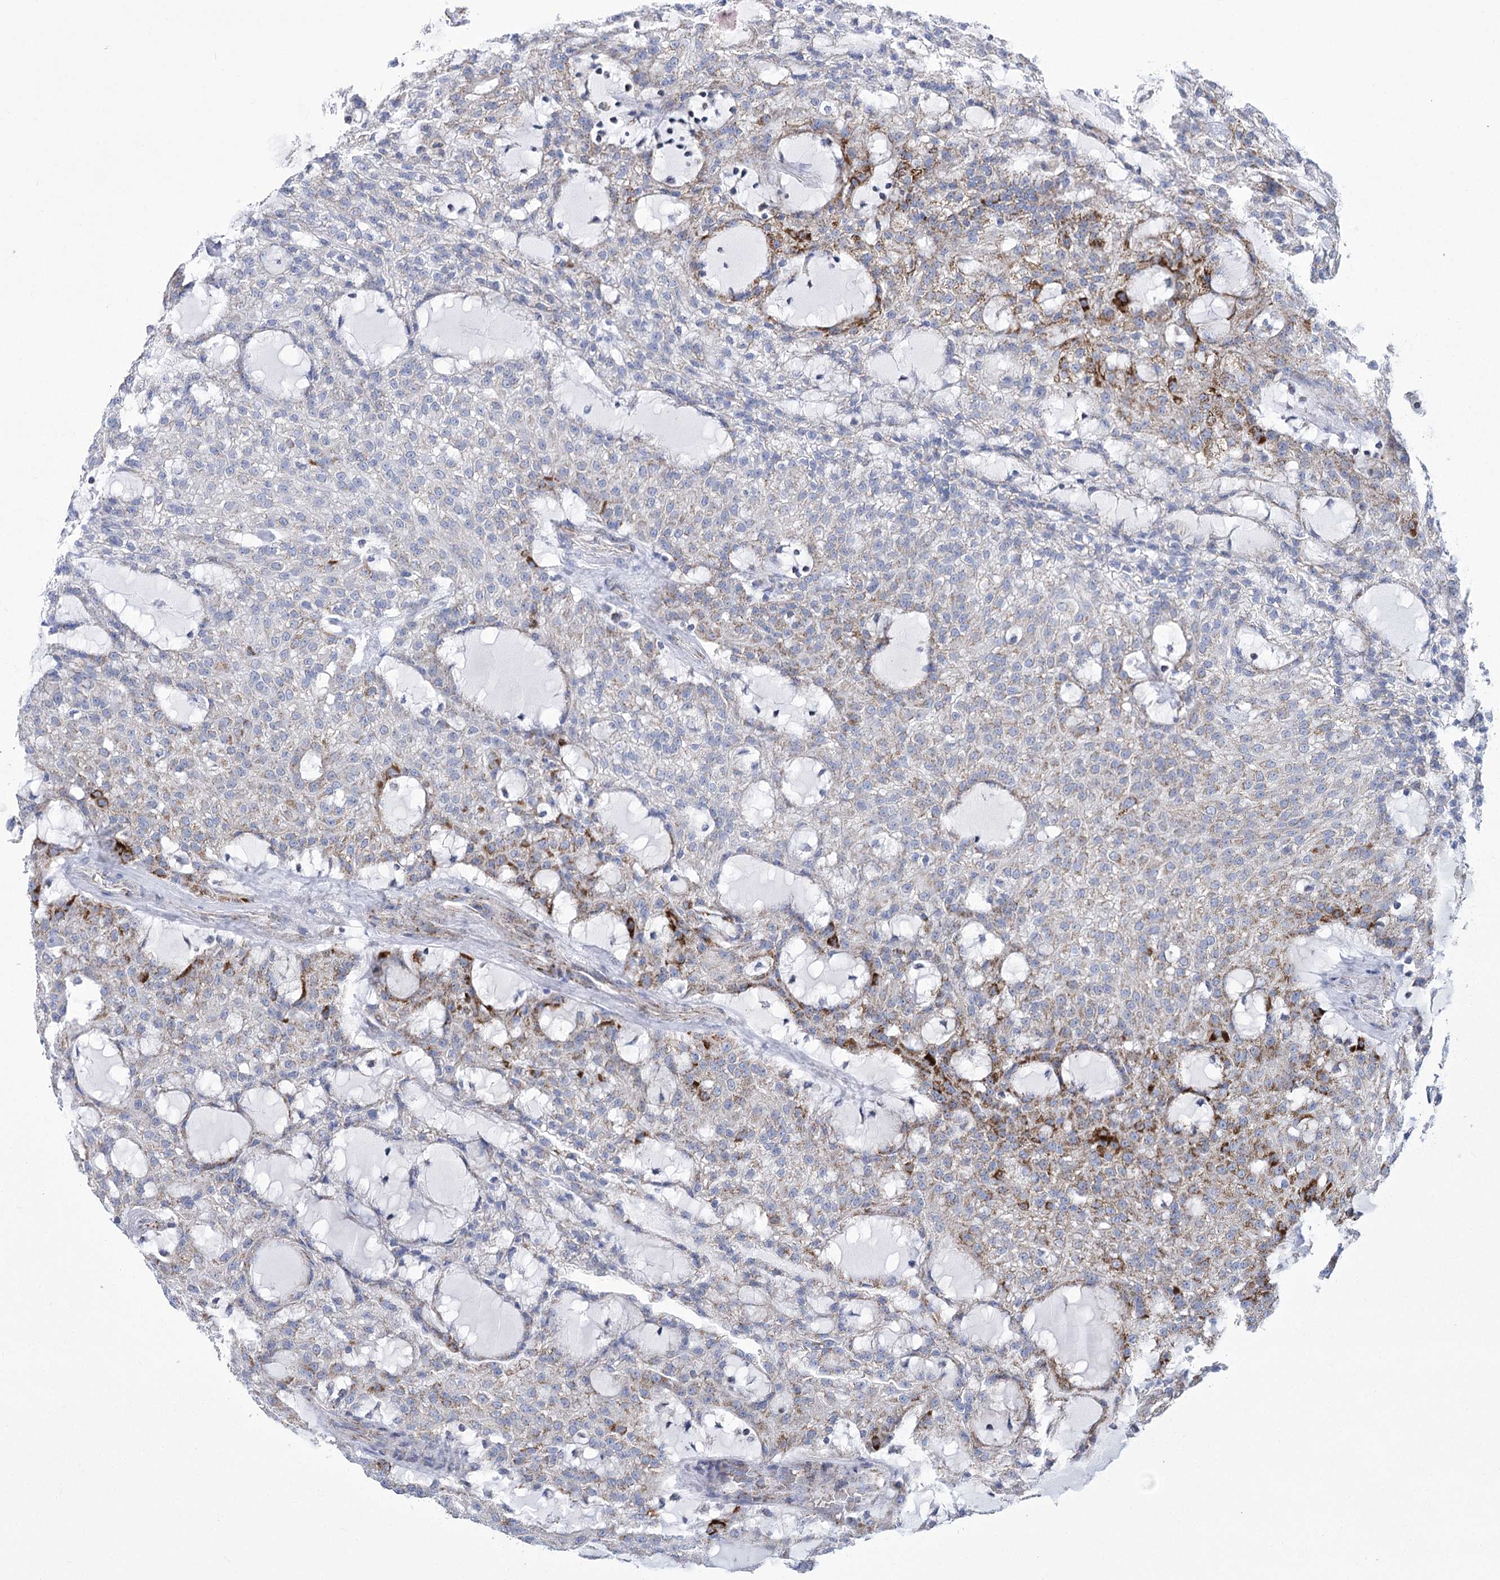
{"staining": {"intensity": "moderate", "quantity": "<25%", "location": "cytoplasmic/membranous"}, "tissue": "renal cancer", "cell_type": "Tumor cells", "image_type": "cancer", "snomed": [{"axis": "morphology", "description": "Adenocarcinoma, NOS"}, {"axis": "topography", "description": "Kidney"}], "caption": "Immunohistochemistry (IHC) staining of adenocarcinoma (renal), which displays low levels of moderate cytoplasmic/membranous expression in approximately <25% of tumor cells indicating moderate cytoplasmic/membranous protein expression. The staining was performed using DAB (3,3'-diaminobenzidine) (brown) for protein detection and nuclei were counterstained in hematoxylin (blue).", "gene": "PDHB", "patient": {"sex": "male", "age": 63}}